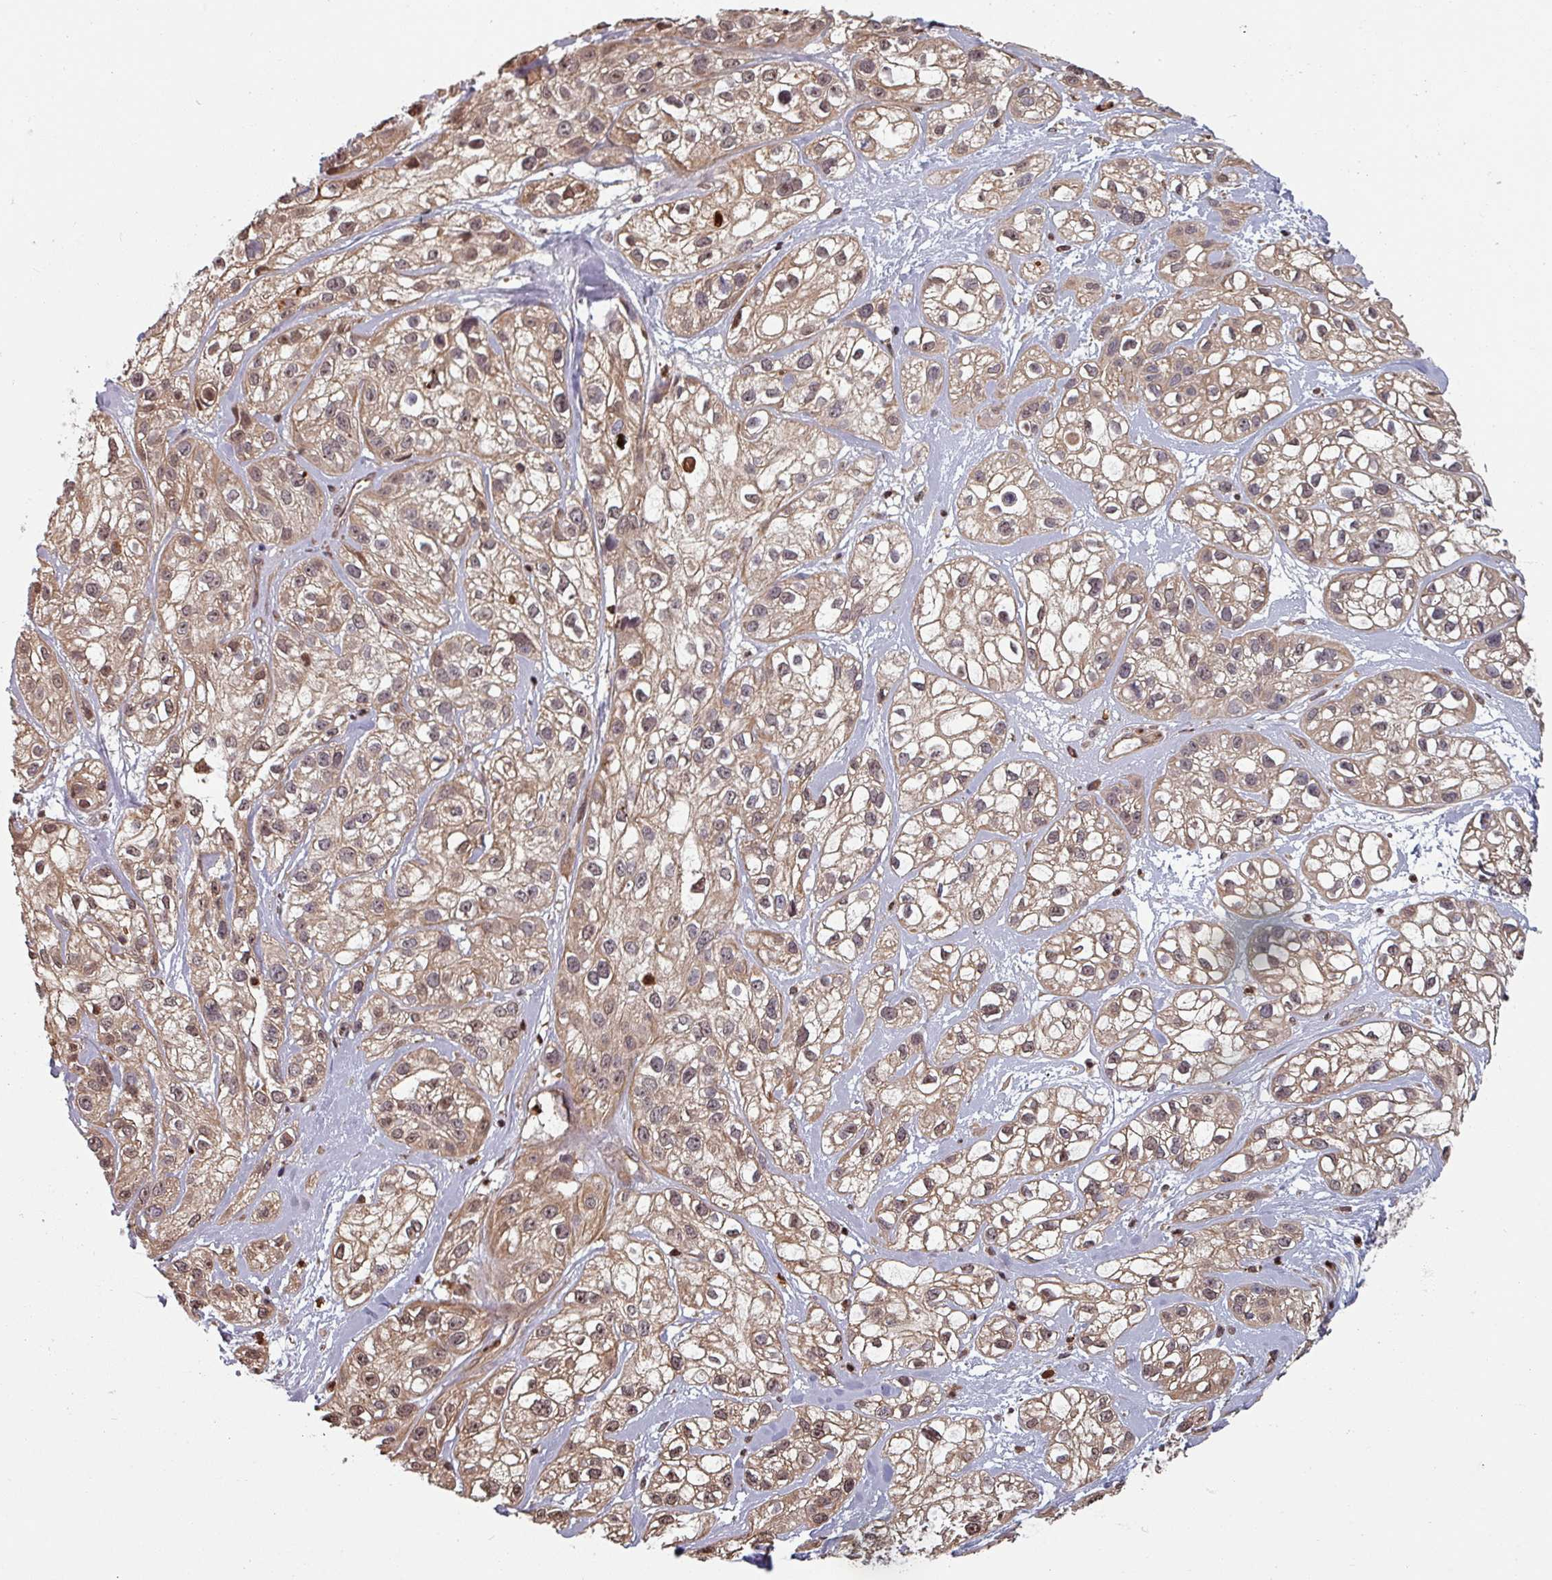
{"staining": {"intensity": "moderate", "quantity": ">75%", "location": "cytoplasmic/membranous,nuclear"}, "tissue": "skin cancer", "cell_type": "Tumor cells", "image_type": "cancer", "snomed": [{"axis": "morphology", "description": "Squamous cell carcinoma, NOS"}, {"axis": "topography", "description": "Skin"}], "caption": "Protein staining displays moderate cytoplasmic/membranous and nuclear expression in approximately >75% of tumor cells in skin squamous cell carcinoma.", "gene": "EID1", "patient": {"sex": "male", "age": 82}}